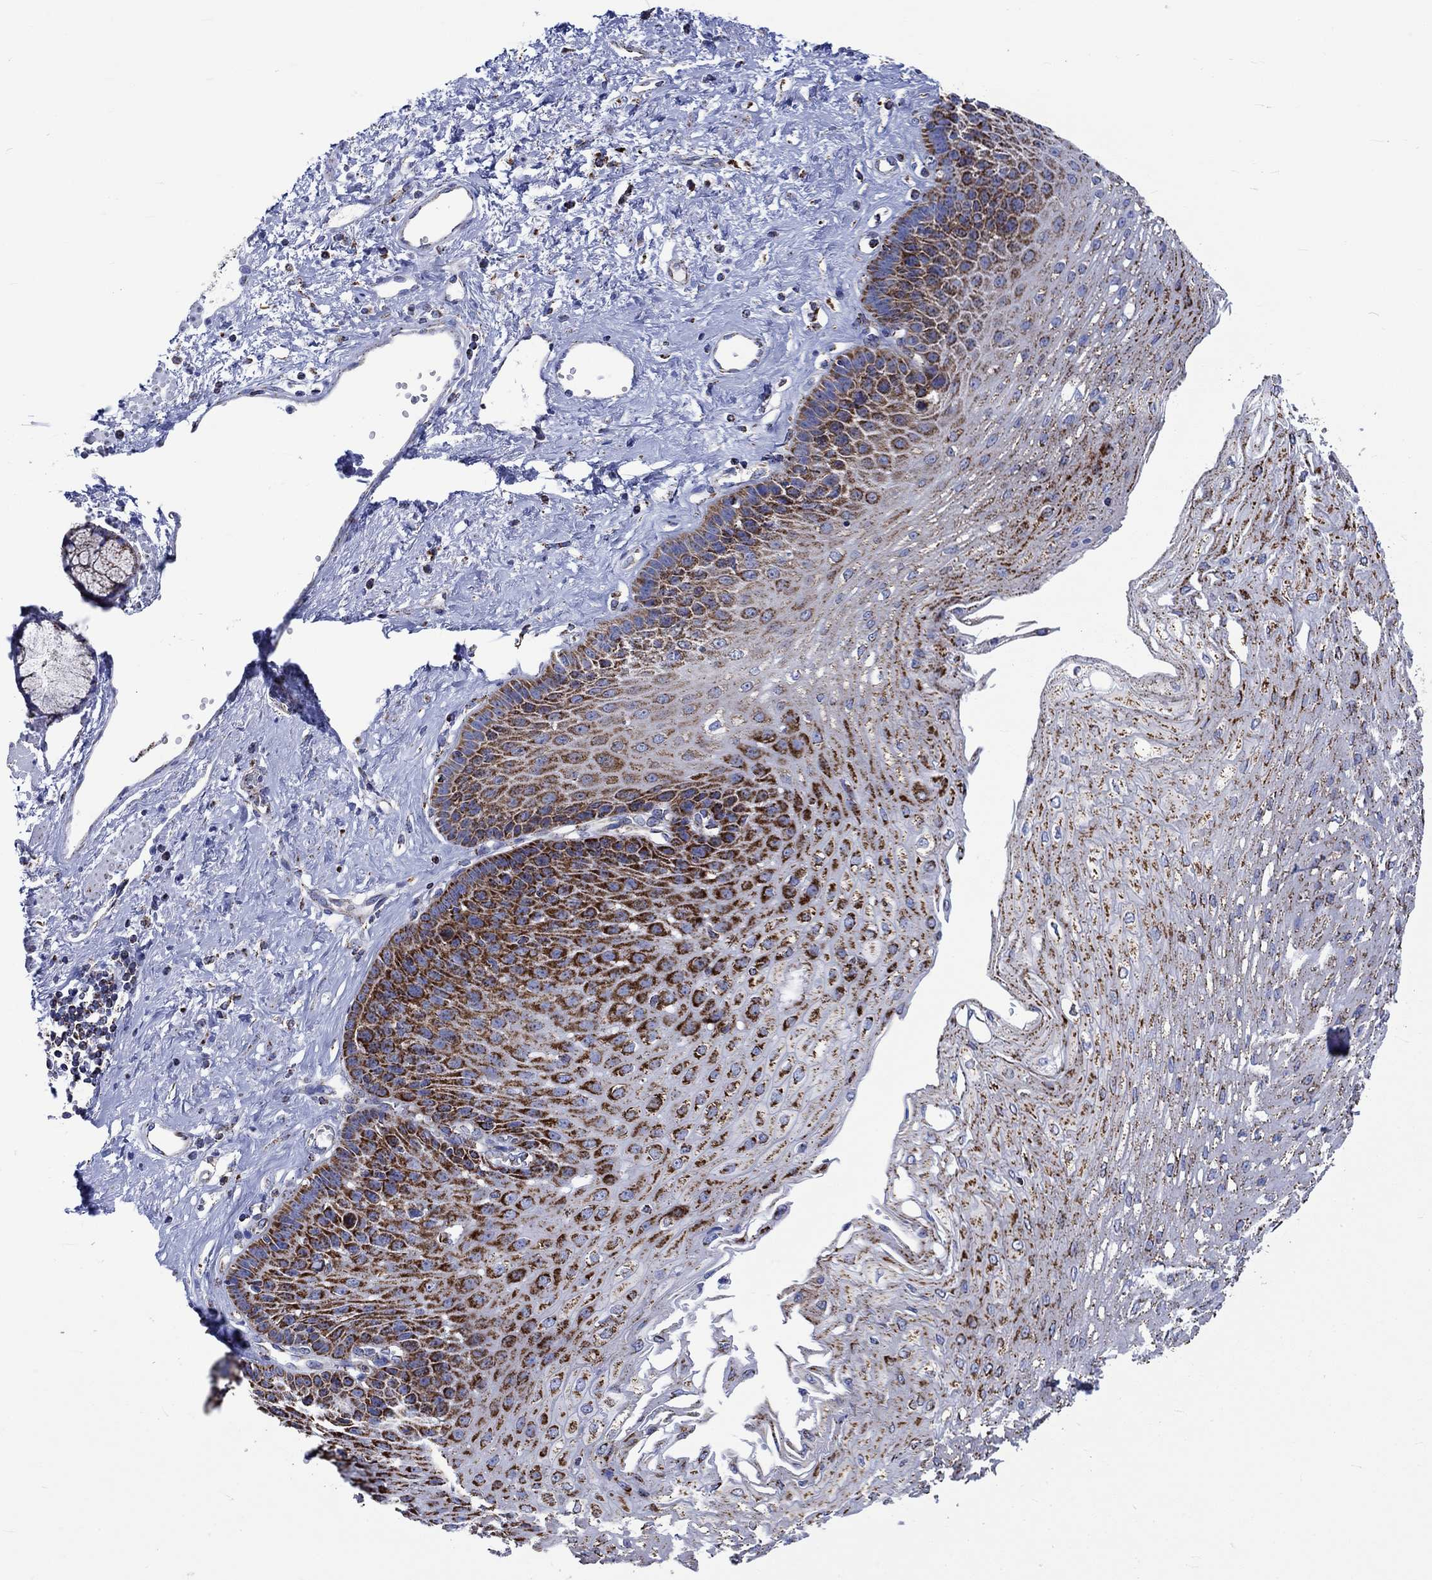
{"staining": {"intensity": "strong", "quantity": "25%-75%", "location": "cytoplasmic/membranous"}, "tissue": "esophagus", "cell_type": "Squamous epithelial cells", "image_type": "normal", "snomed": [{"axis": "morphology", "description": "Normal tissue, NOS"}, {"axis": "topography", "description": "Esophagus"}], "caption": "IHC image of unremarkable esophagus: esophagus stained using immunohistochemistry shows high levels of strong protein expression localized specifically in the cytoplasmic/membranous of squamous epithelial cells, appearing as a cytoplasmic/membranous brown color.", "gene": "RCE1", "patient": {"sex": "female", "age": 62}}